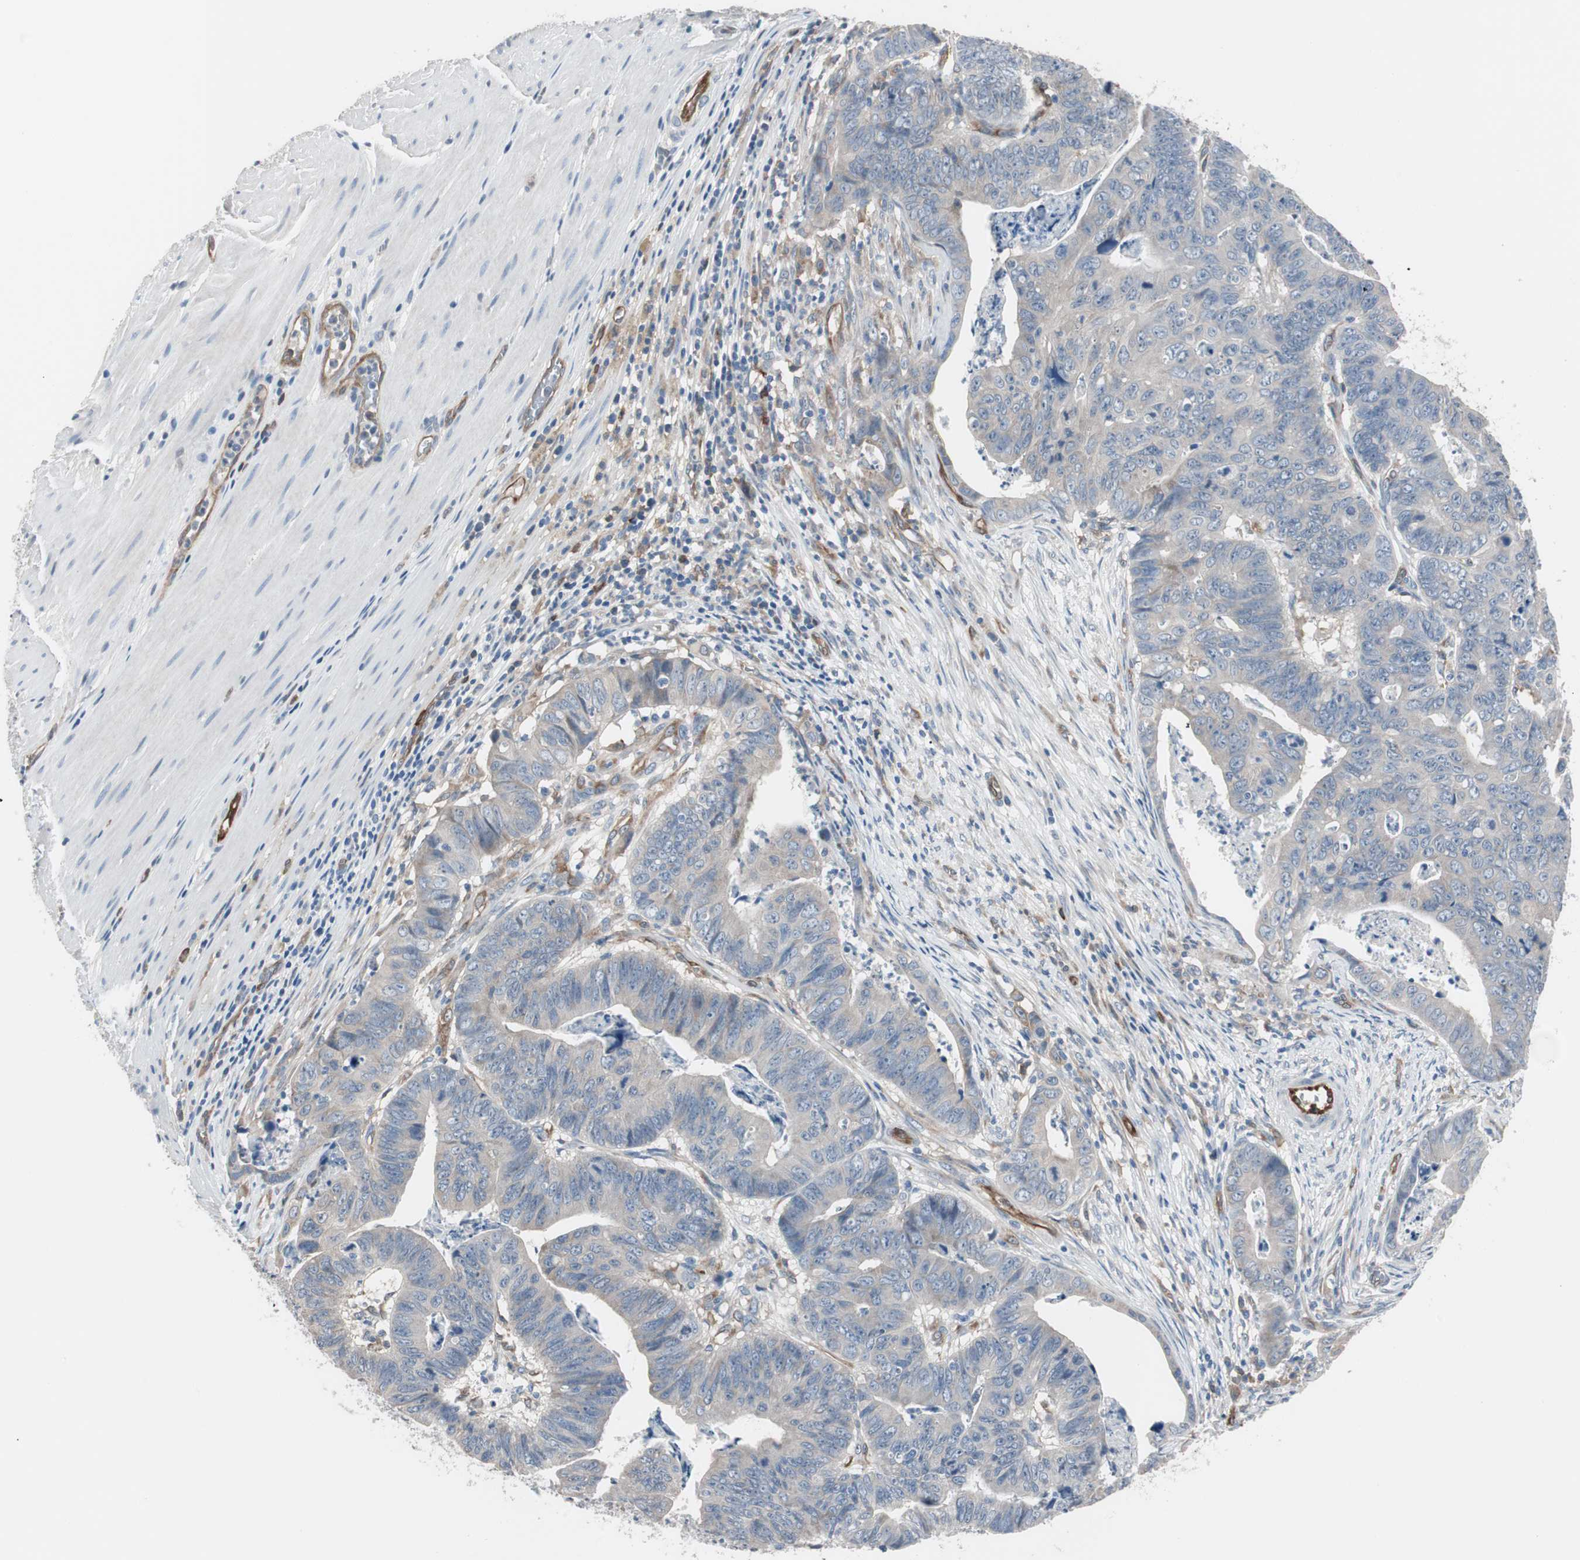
{"staining": {"intensity": "weak", "quantity": ">75%", "location": "cytoplasmic/membranous"}, "tissue": "stomach cancer", "cell_type": "Tumor cells", "image_type": "cancer", "snomed": [{"axis": "morphology", "description": "Adenocarcinoma, NOS"}, {"axis": "topography", "description": "Stomach, lower"}], "caption": "A brown stain highlights weak cytoplasmic/membranous expression of a protein in human stomach cancer (adenocarcinoma) tumor cells.", "gene": "SWAP70", "patient": {"sex": "male", "age": 77}}